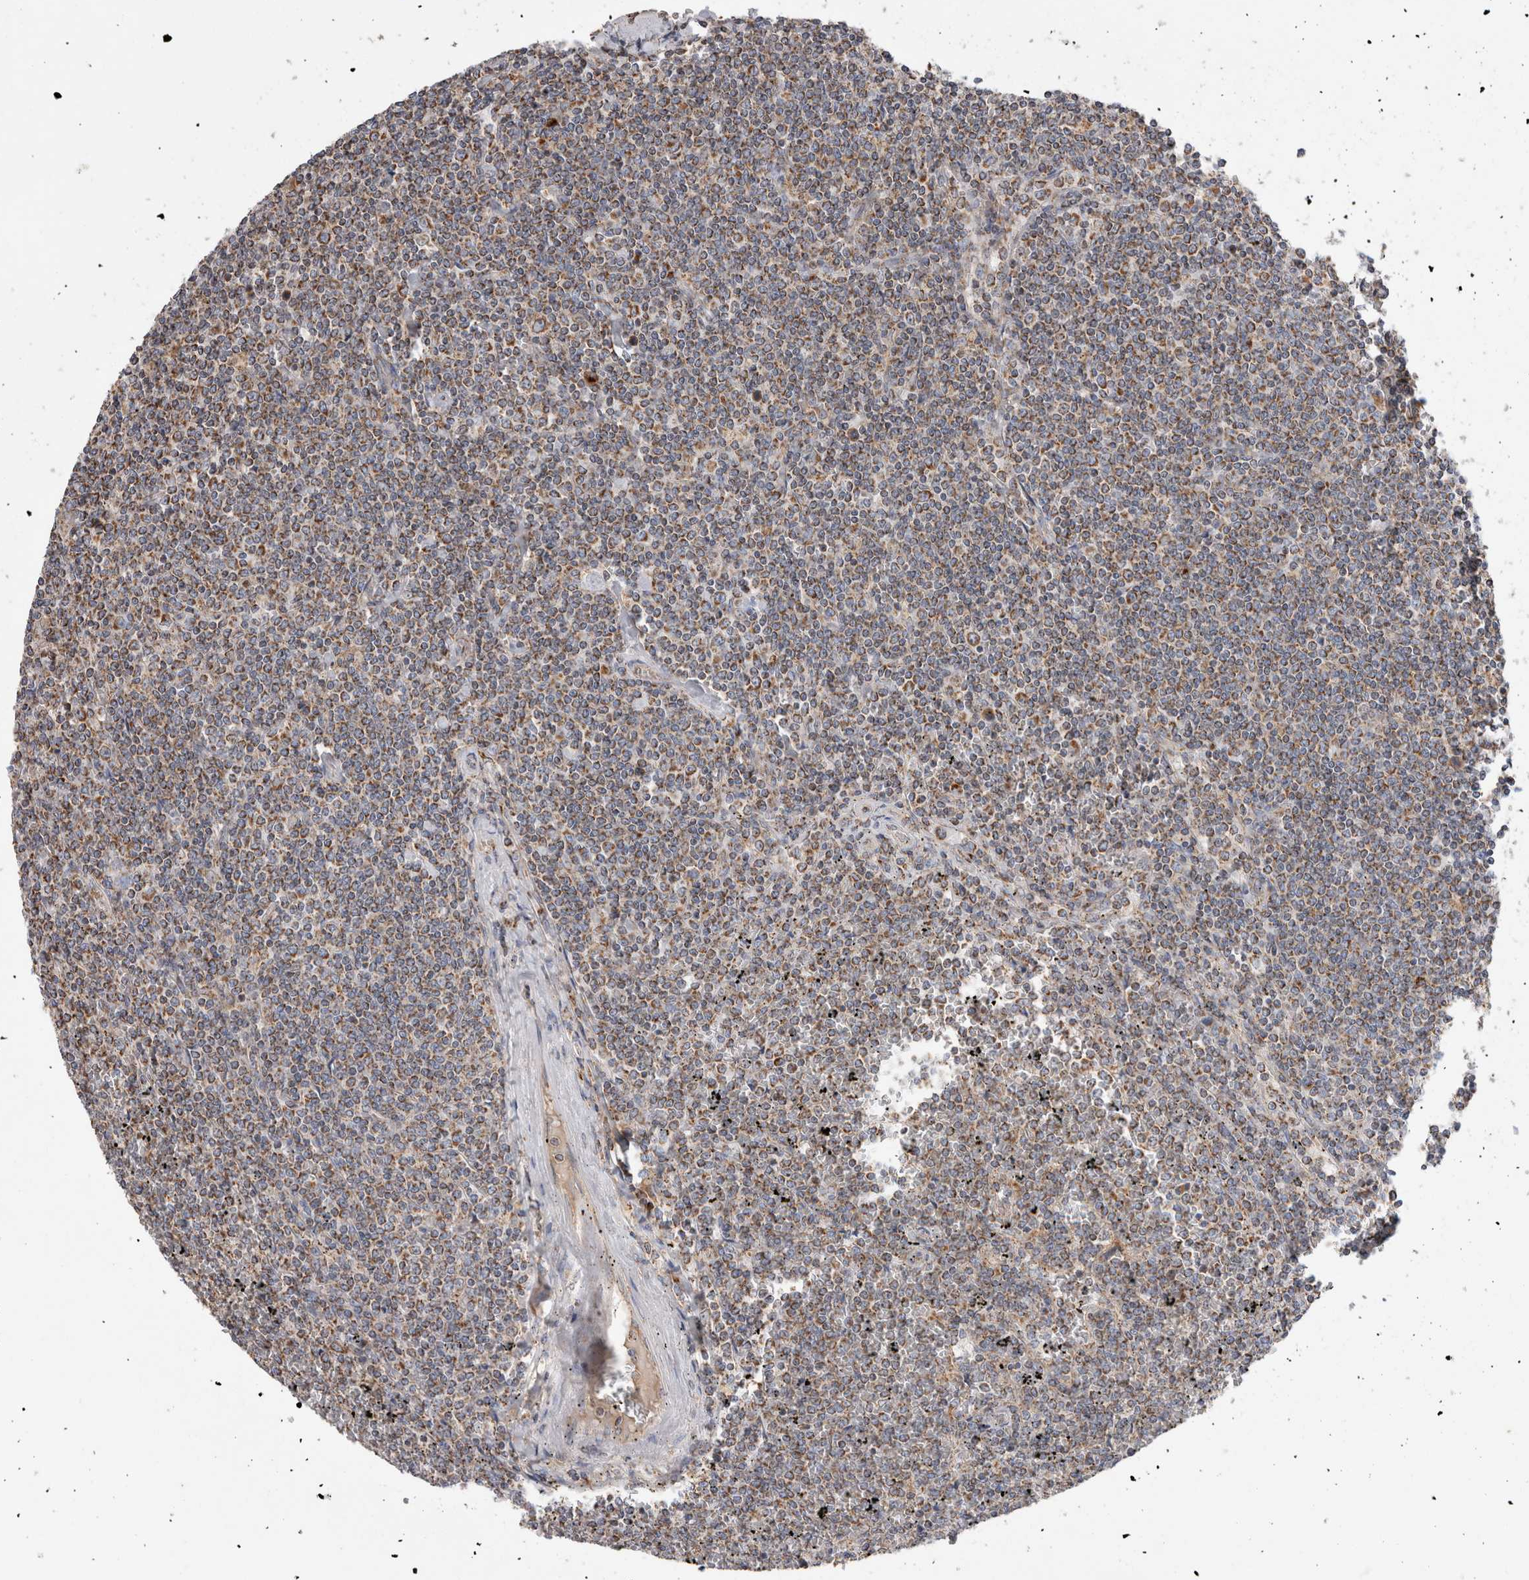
{"staining": {"intensity": "moderate", "quantity": "25%-75%", "location": "cytoplasmic/membranous"}, "tissue": "lymphoma", "cell_type": "Tumor cells", "image_type": "cancer", "snomed": [{"axis": "morphology", "description": "Malignant lymphoma, non-Hodgkin's type, Low grade"}, {"axis": "topography", "description": "Spleen"}], "caption": "Immunohistochemical staining of human lymphoma displays medium levels of moderate cytoplasmic/membranous staining in approximately 25%-75% of tumor cells. (Brightfield microscopy of DAB IHC at high magnification).", "gene": "IARS2", "patient": {"sex": "female", "age": 19}}